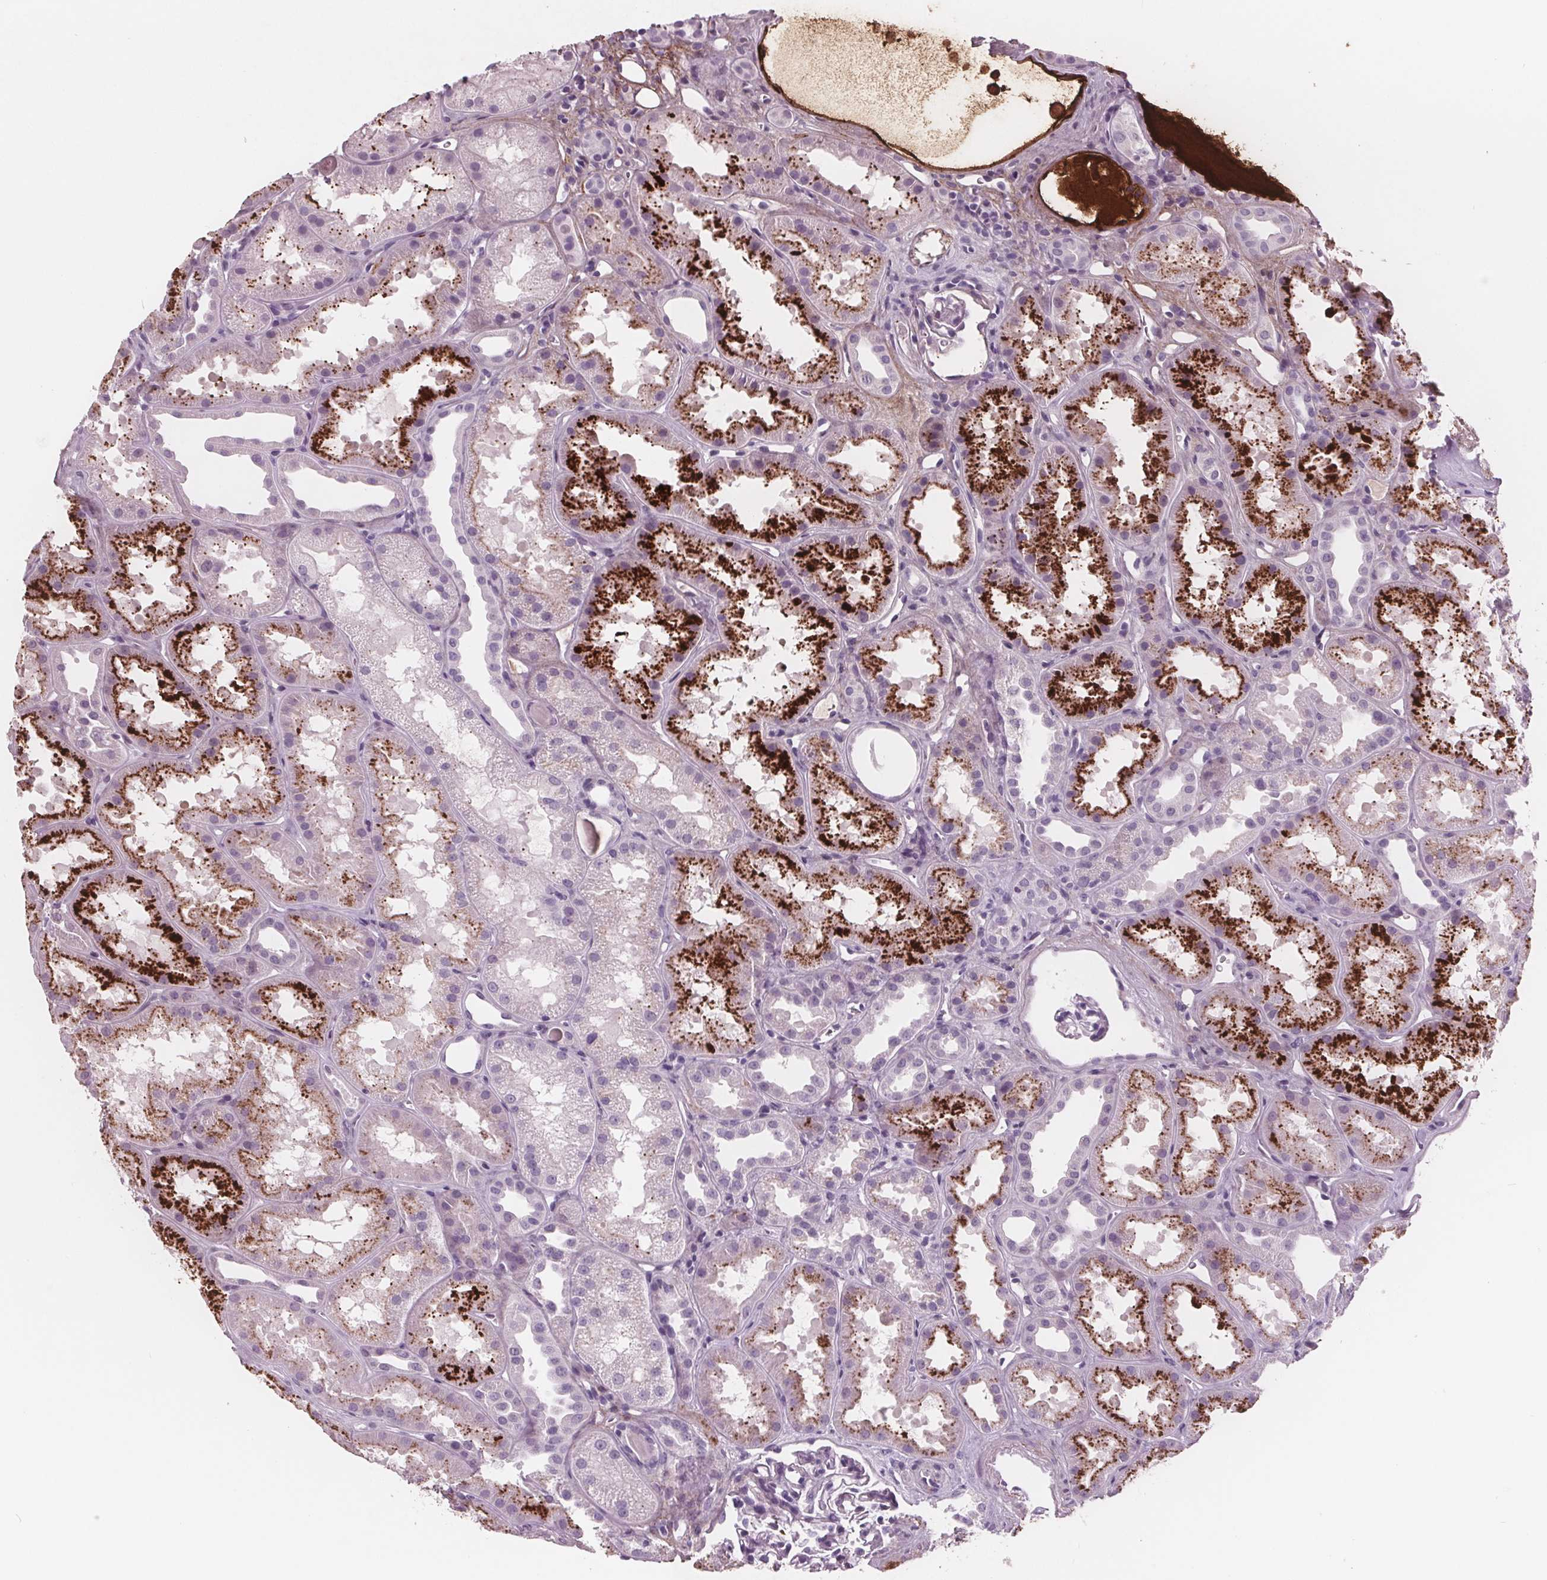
{"staining": {"intensity": "negative", "quantity": "none", "location": "none"}, "tissue": "kidney", "cell_type": "Cells in glomeruli", "image_type": "normal", "snomed": [{"axis": "morphology", "description": "Normal tissue, NOS"}, {"axis": "topography", "description": "Kidney"}], "caption": "Immunohistochemistry photomicrograph of unremarkable human kidney stained for a protein (brown), which shows no staining in cells in glomeruli. Brightfield microscopy of immunohistochemistry stained with DAB (brown) and hematoxylin (blue), captured at high magnification.", "gene": "AMBP", "patient": {"sex": "male", "age": 61}}